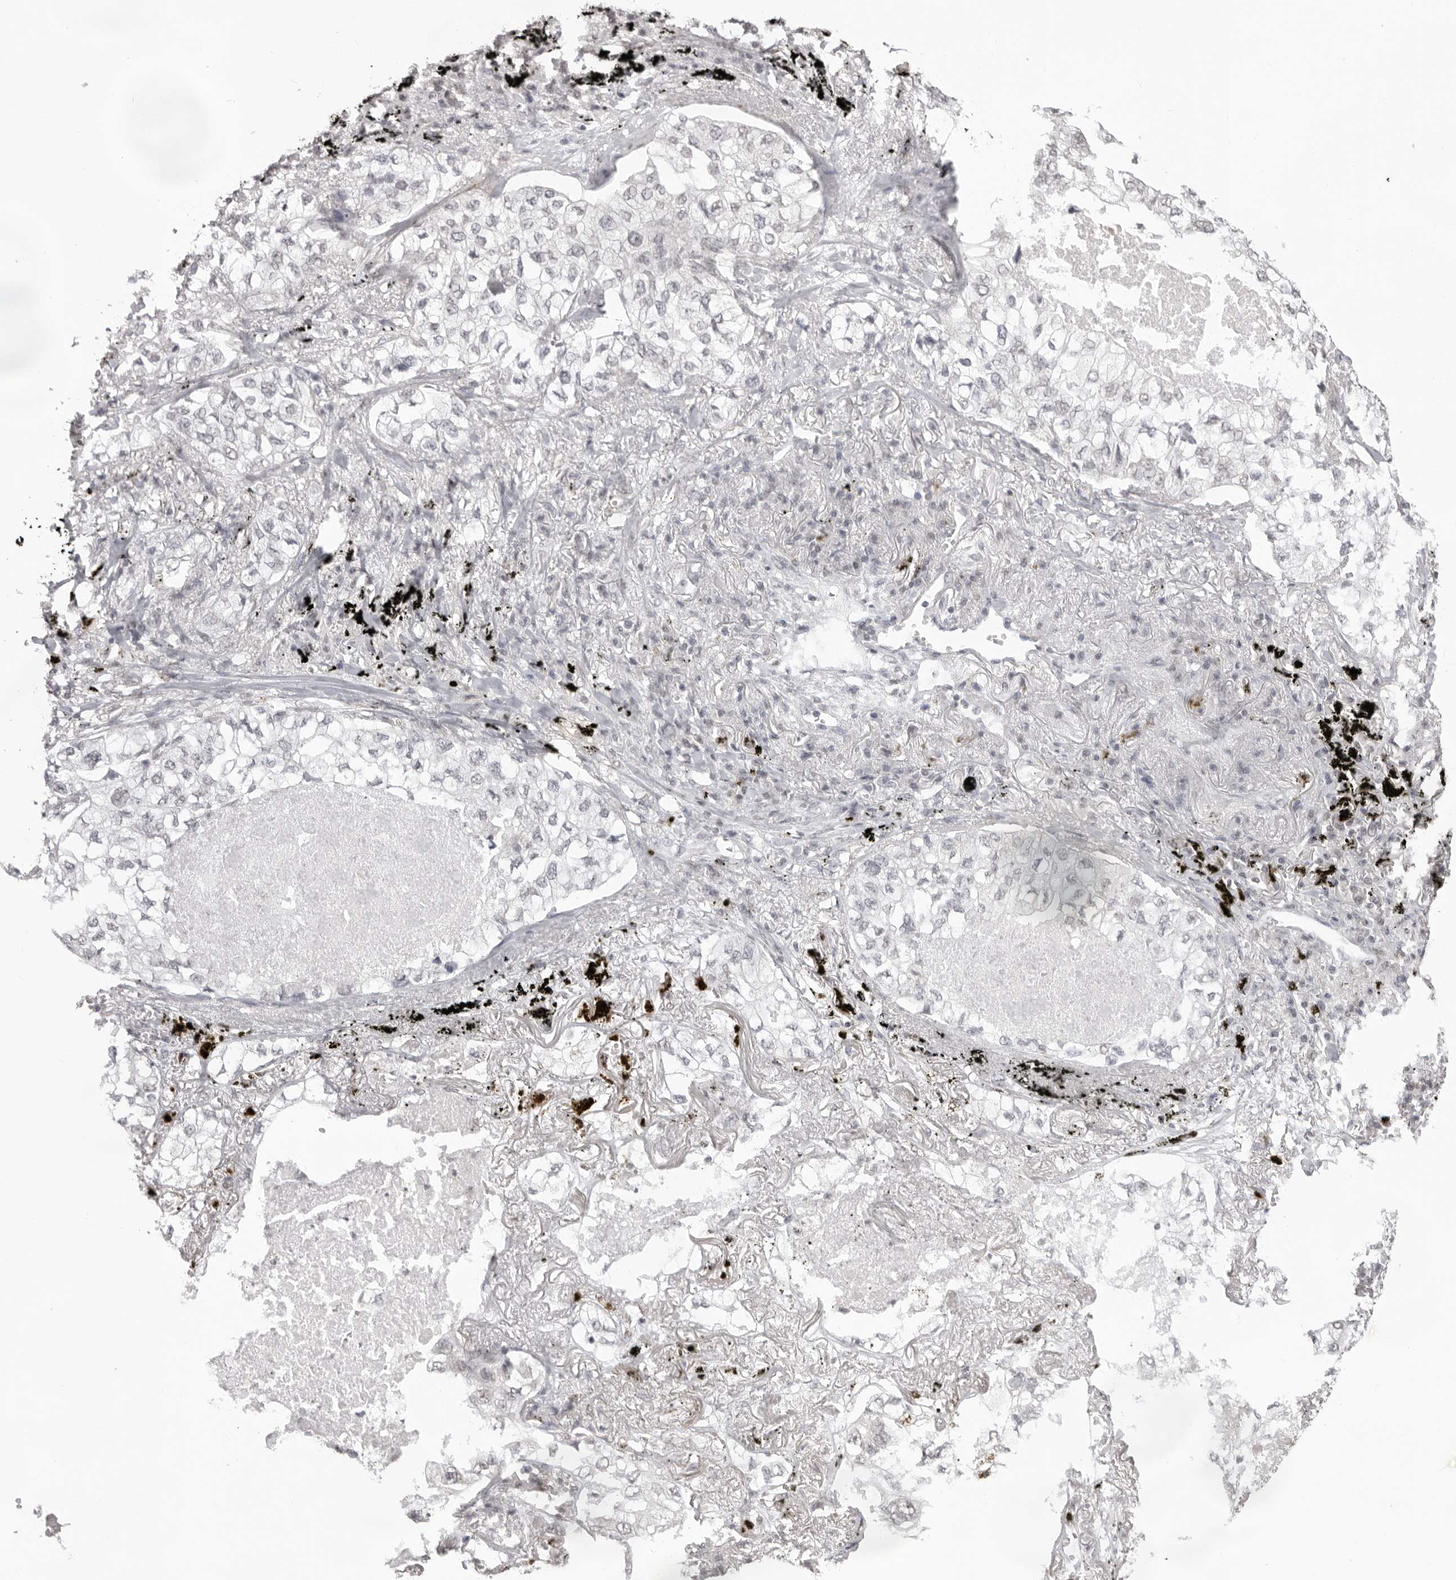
{"staining": {"intensity": "negative", "quantity": "none", "location": "none"}, "tissue": "lung cancer", "cell_type": "Tumor cells", "image_type": "cancer", "snomed": [{"axis": "morphology", "description": "Adenocarcinoma, NOS"}, {"axis": "topography", "description": "Lung"}], "caption": "DAB (3,3'-diaminobenzidine) immunohistochemical staining of human lung cancer (adenocarcinoma) exhibits no significant staining in tumor cells. The staining was performed using DAB (3,3'-diaminobenzidine) to visualize the protein expression in brown, while the nuclei were stained in blue with hematoxylin (Magnification: 20x).", "gene": "NTM", "patient": {"sex": "male", "age": 65}}